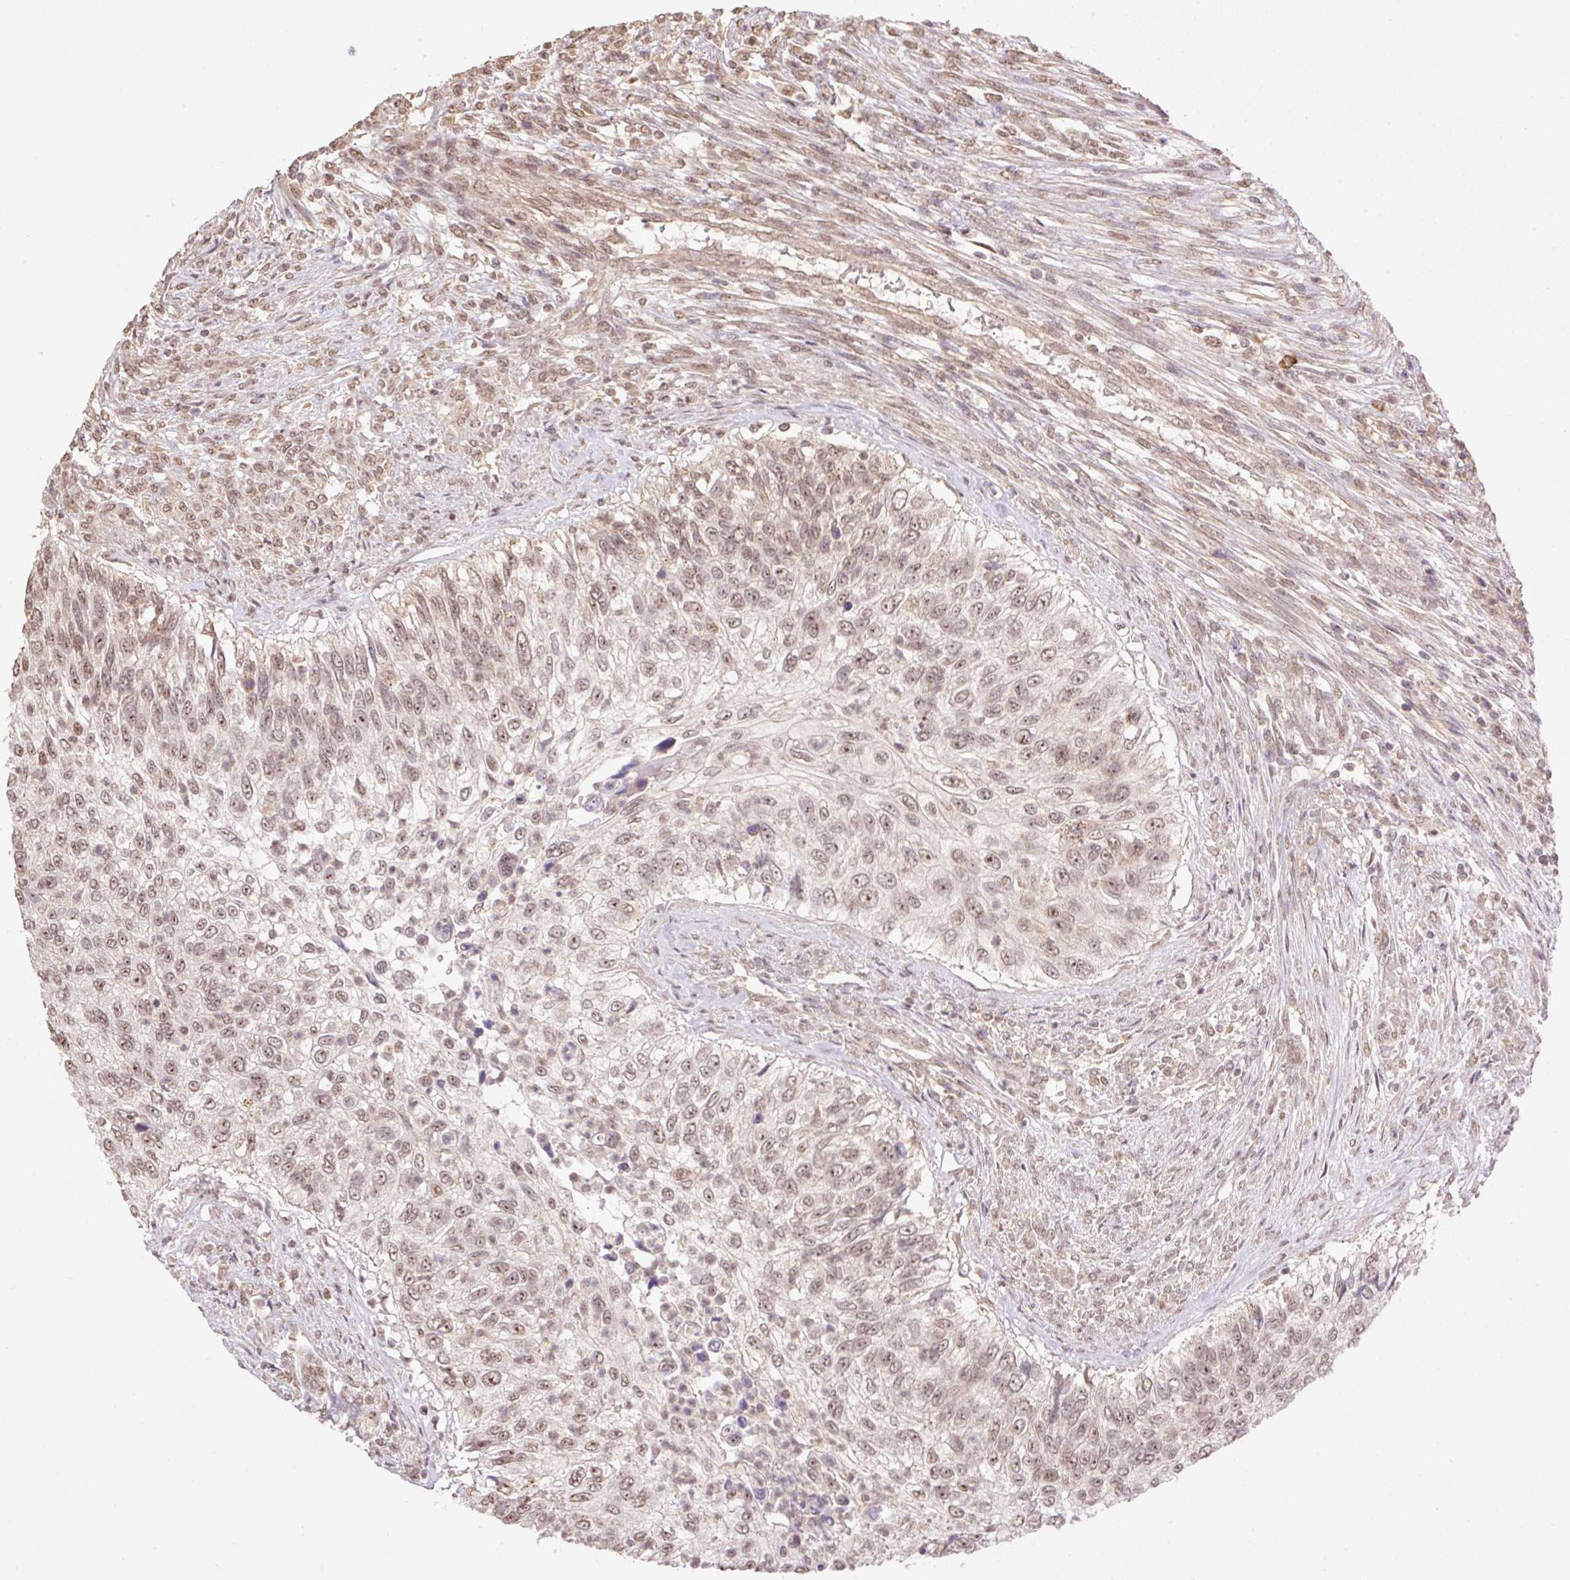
{"staining": {"intensity": "moderate", "quantity": ">75%", "location": "nuclear"}, "tissue": "urothelial cancer", "cell_type": "Tumor cells", "image_type": "cancer", "snomed": [{"axis": "morphology", "description": "Urothelial carcinoma, High grade"}, {"axis": "topography", "description": "Urinary bladder"}], "caption": "IHC (DAB (3,3'-diaminobenzidine)) staining of high-grade urothelial carcinoma exhibits moderate nuclear protein positivity in approximately >75% of tumor cells.", "gene": "VPS25", "patient": {"sex": "female", "age": 60}}